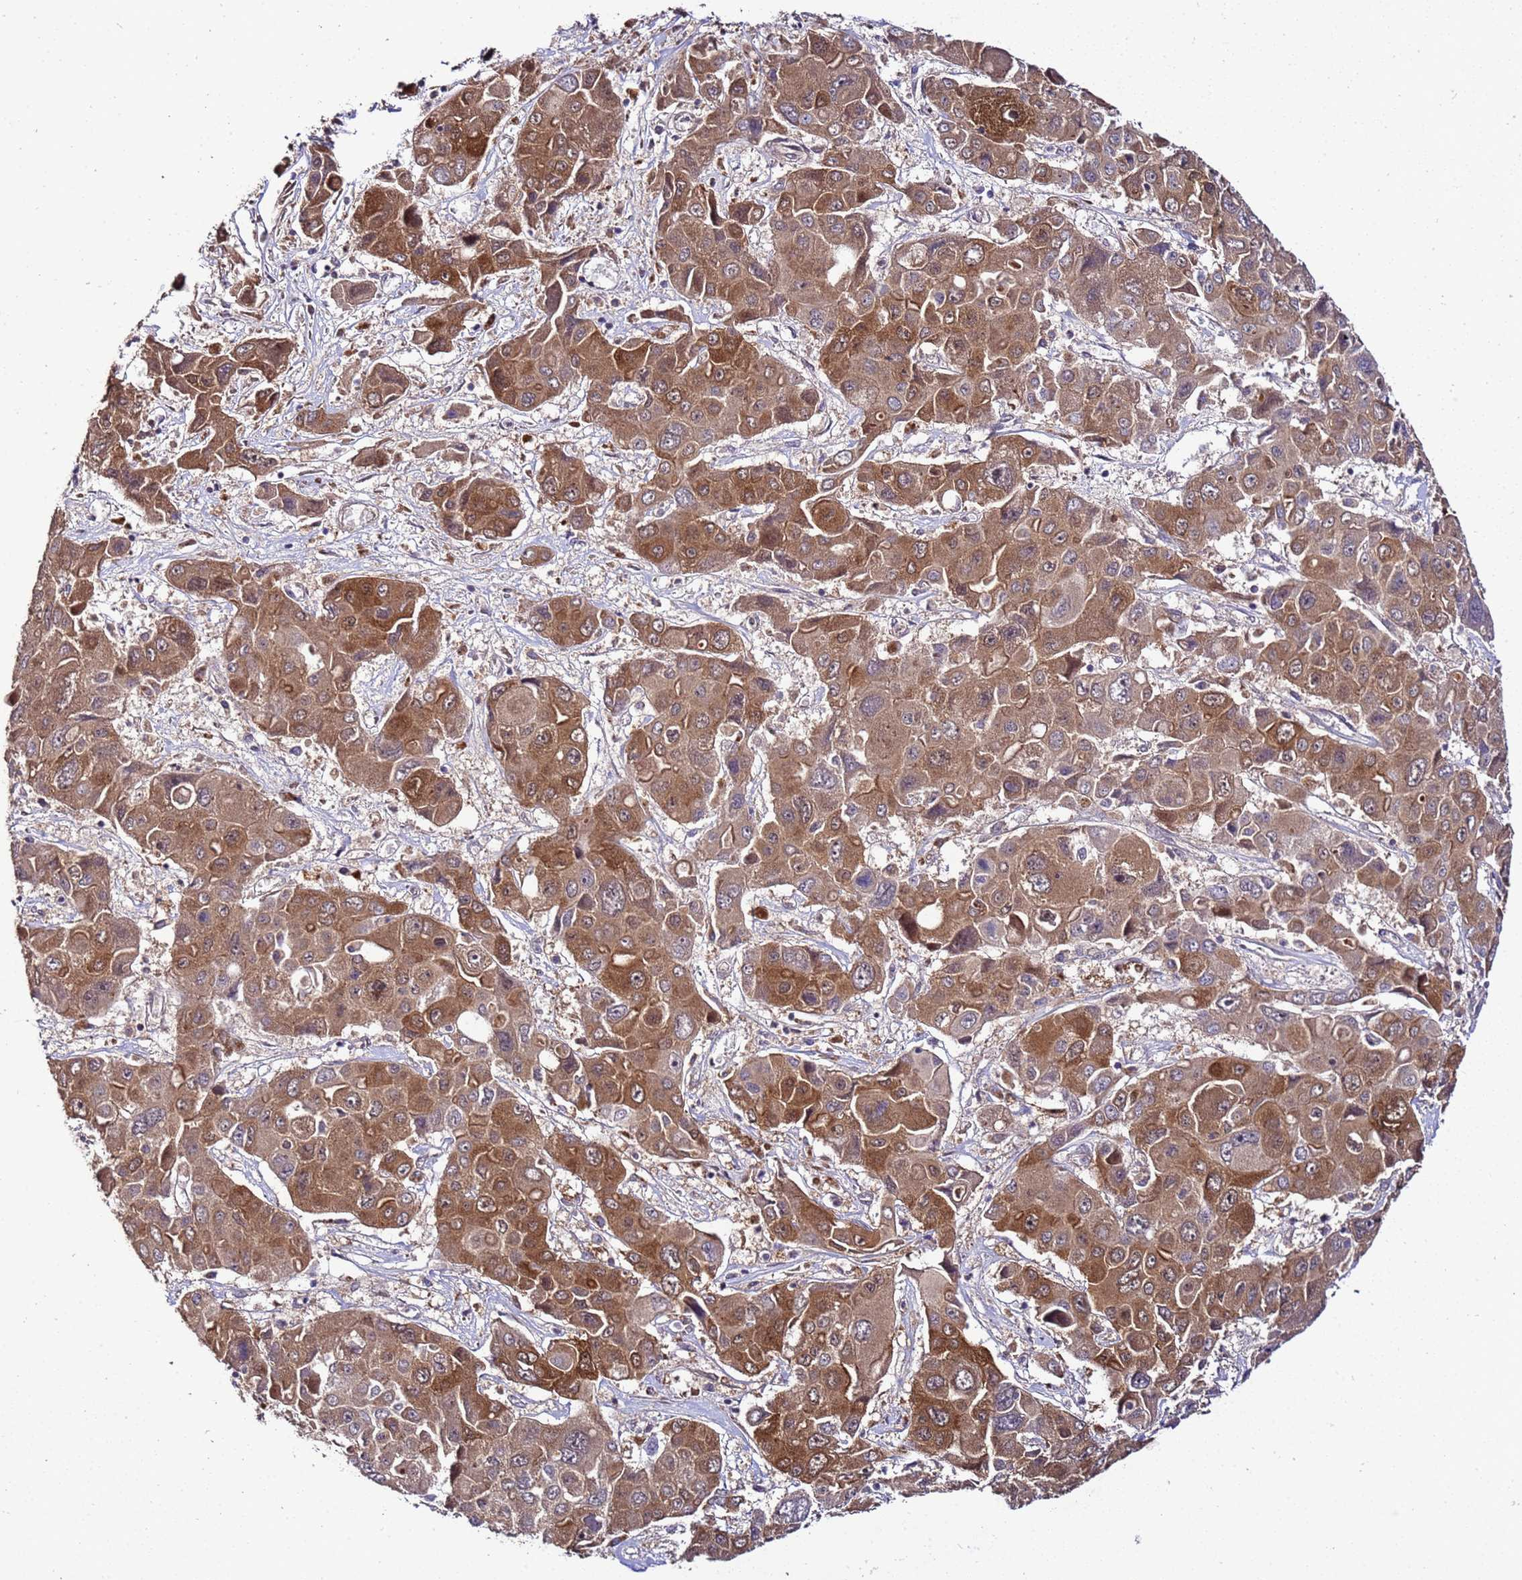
{"staining": {"intensity": "moderate", "quantity": ">75%", "location": "cytoplasmic/membranous"}, "tissue": "liver cancer", "cell_type": "Tumor cells", "image_type": "cancer", "snomed": [{"axis": "morphology", "description": "Cholangiocarcinoma"}, {"axis": "topography", "description": "Liver"}], "caption": "Moderate cytoplasmic/membranous protein staining is identified in about >75% of tumor cells in liver cancer (cholangiocarcinoma). (IHC, brightfield microscopy, high magnification).", "gene": "GSPT2", "patient": {"sex": "male", "age": 67}}